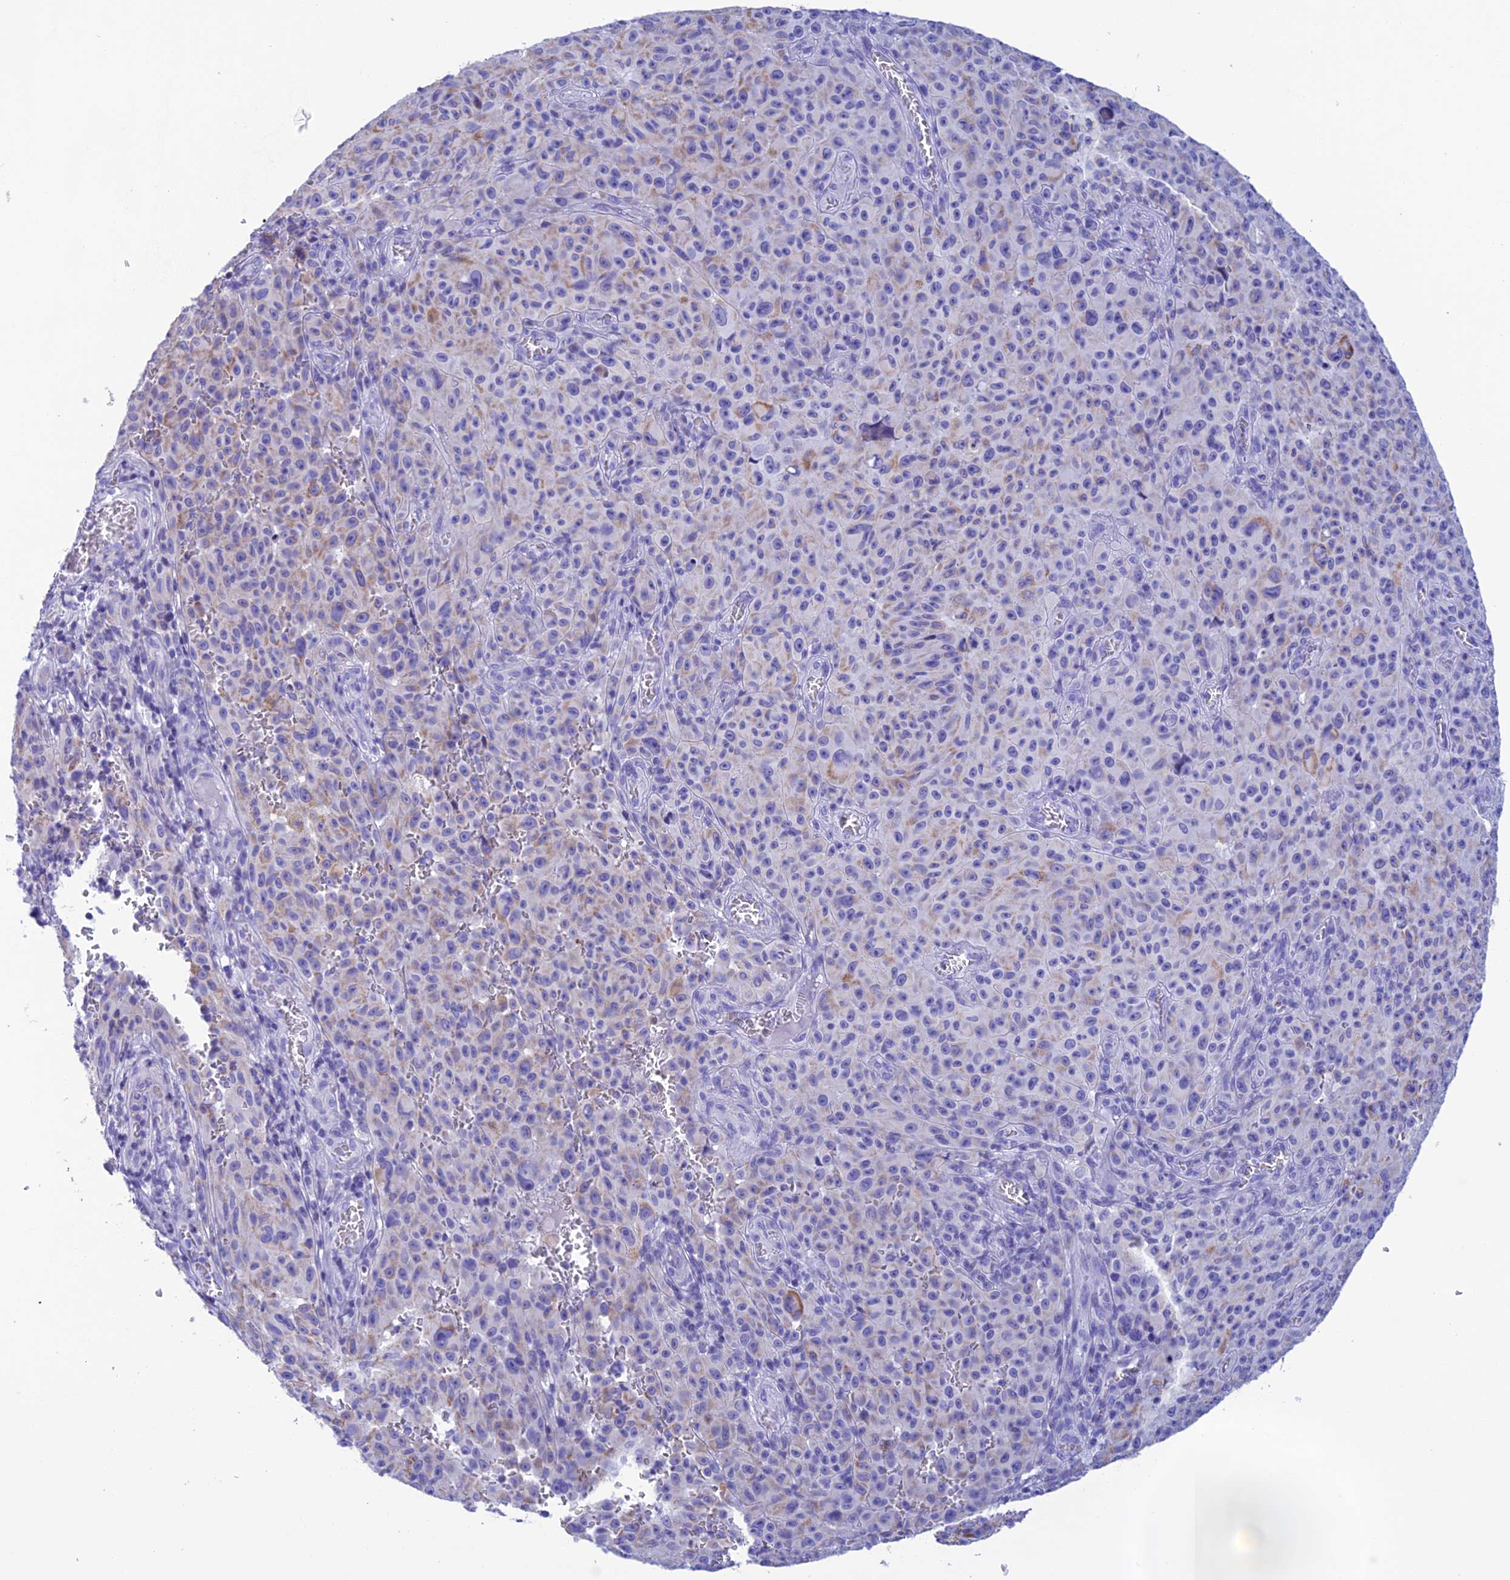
{"staining": {"intensity": "moderate", "quantity": "<25%", "location": "cytoplasmic/membranous"}, "tissue": "melanoma", "cell_type": "Tumor cells", "image_type": "cancer", "snomed": [{"axis": "morphology", "description": "Malignant melanoma, NOS"}, {"axis": "topography", "description": "Skin"}], "caption": "Malignant melanoma stained with immunohistochemistry (IHC) displays moderate cytoplasmic/membranous positivity in approximately <25% of tumor cells.", "gene": "NXPE4", "patient": {"sex": "female", "age": 82}}